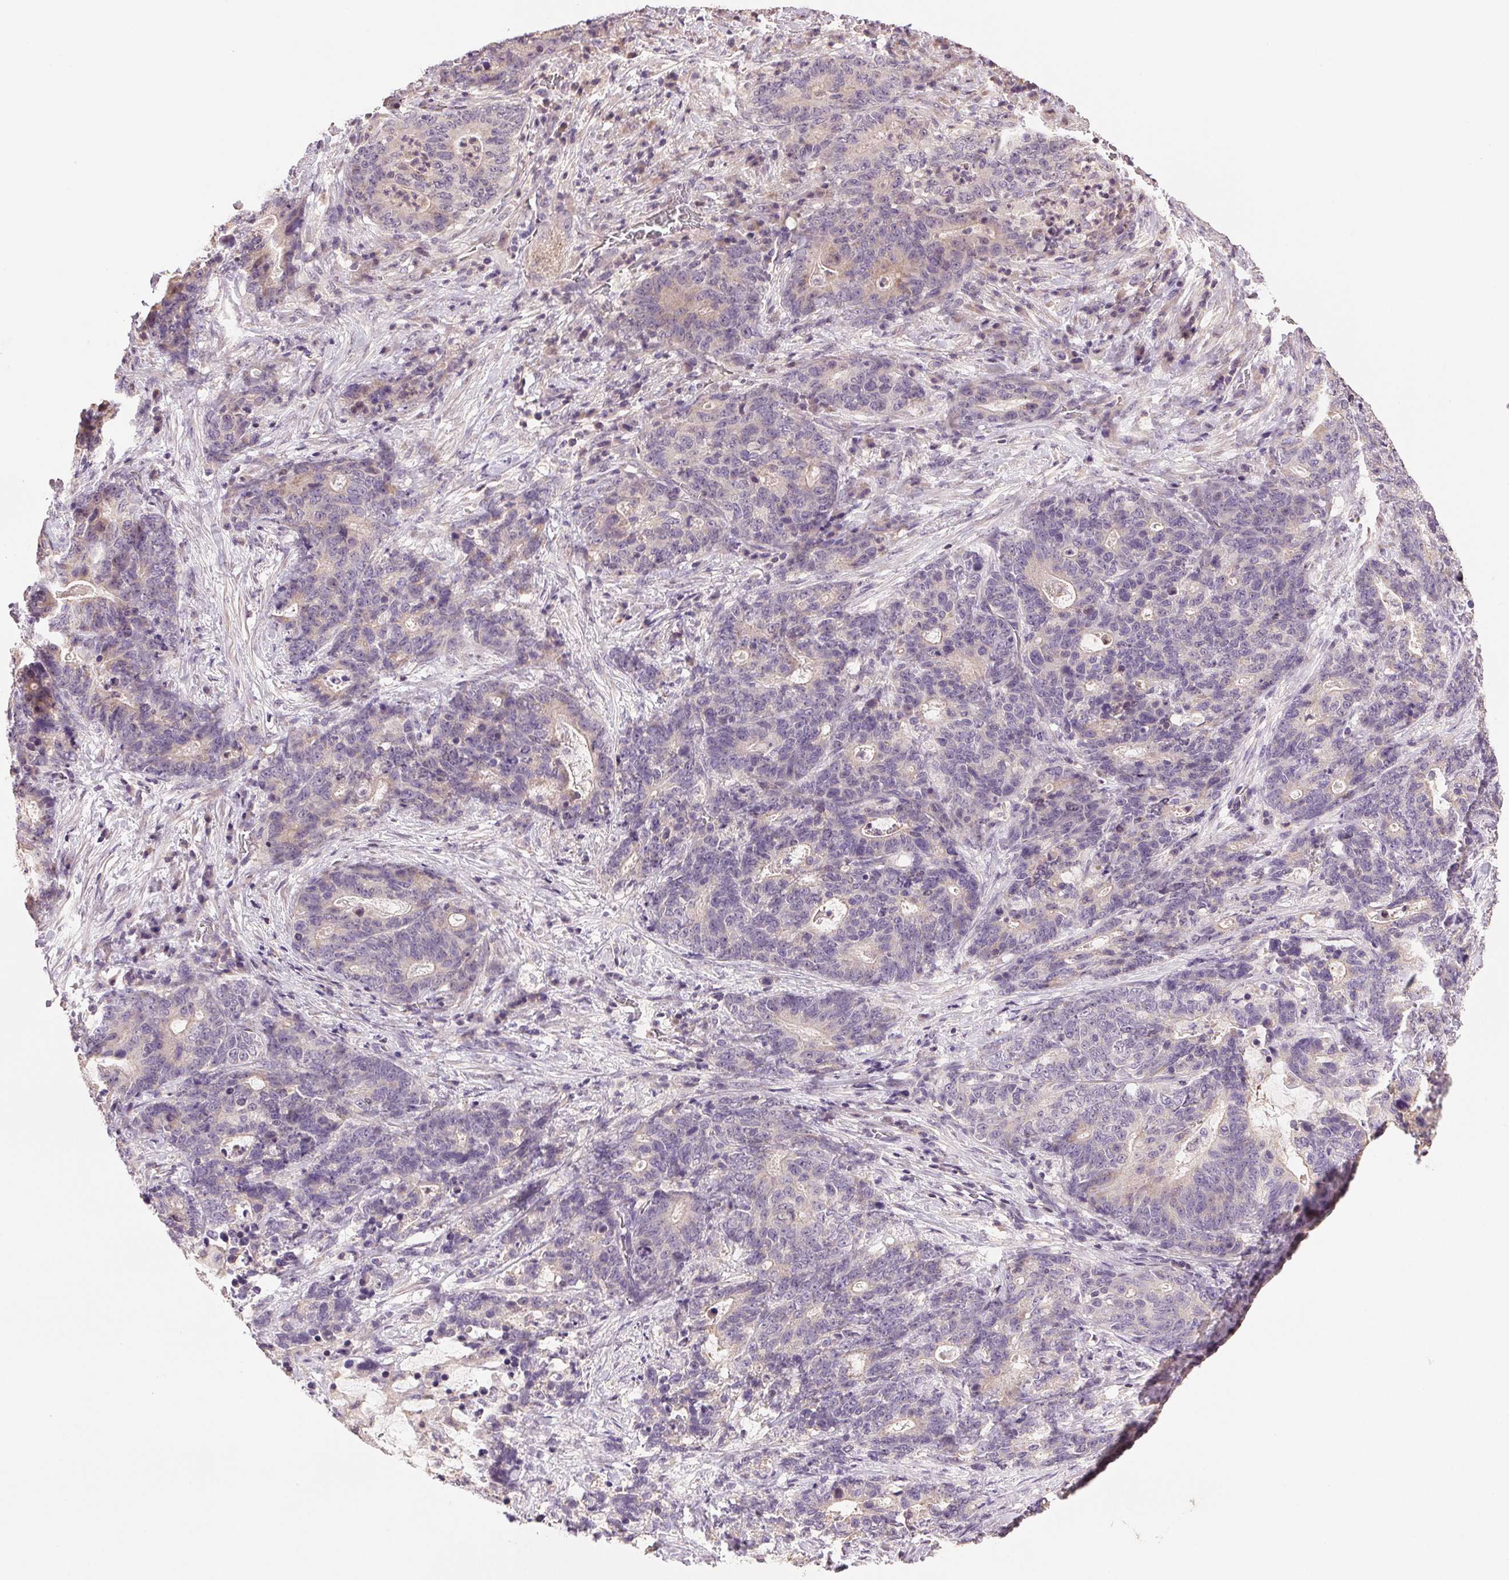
{"staining": {"intensity": "negative", "quantity": "none", "location": "none"}, "tissue": "stomach cancer", "cell_type": "Tumor cells", "image_type": "cancer", "snomed": [{"axis": "morphology", "description": "Normal tissue, NOS"}, {"axis": "morphology", "description": "Adenocarcinoma, NOS"}, {"axis": "topography", "description": "Stomach"}], "caption": "IHC photomicrograph of neoplastic tissue: human adenocarcinoma (stomach) stained with DAB demonstrates no significant protein positivity in tumor cells.", "gene": "TMEM253", "patient": {"sex": "female", "age": 64}}